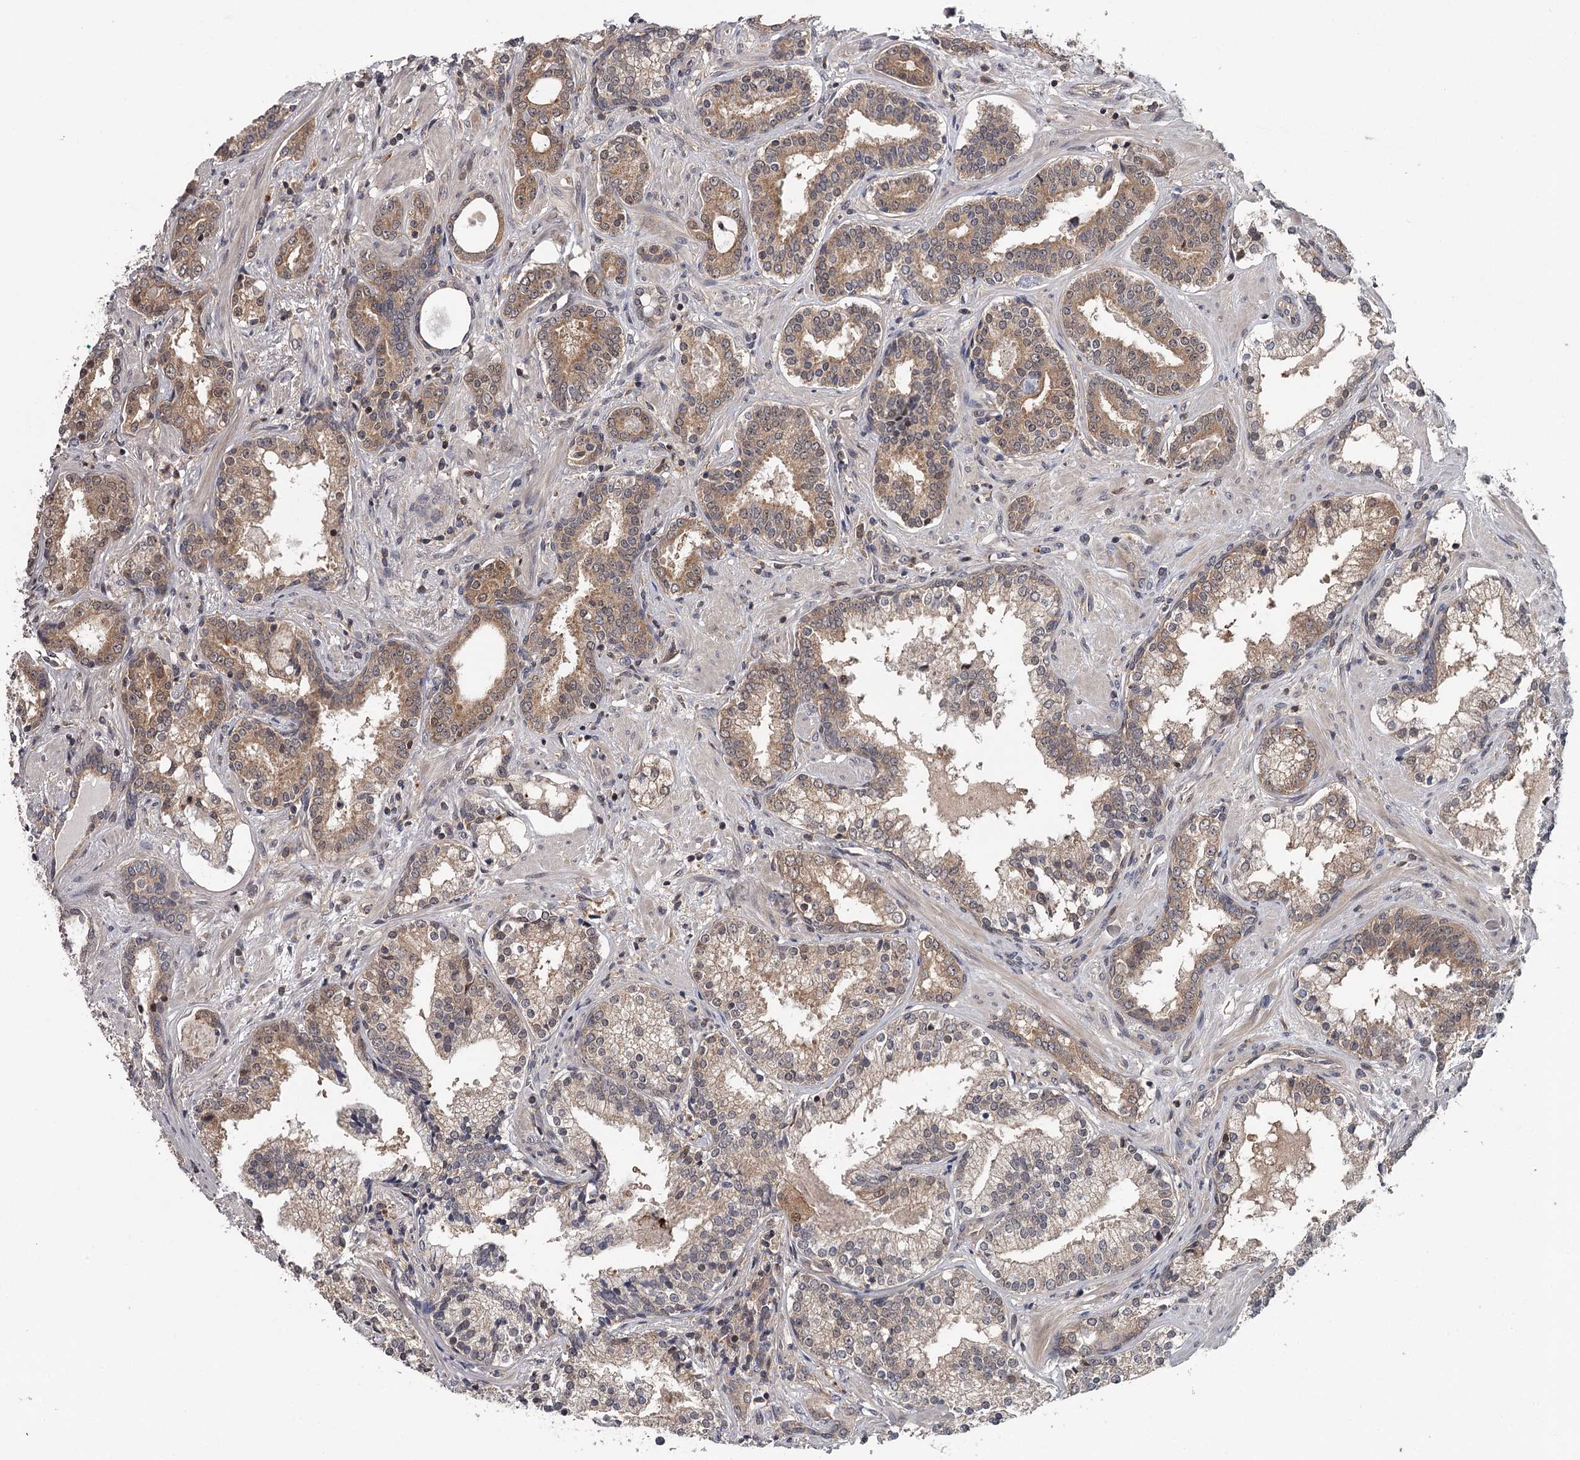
{"staining": {"intensity": "moderate", "quantity": "25%-75%", "location": "cytoplasmic/membranous,nuclear"}, "tissue": "prostate cancer", "cell_type": "Tumor cells", "image_type": "cancer", "snomed": [{"axis": "morphology", "description": "Adenocarcinoma, High grade"}, {"axis": "topography", "description": "Prostate"}], "caption": "Prostate high-grade adenocarcinoma stained with a brown dye shows moderate cytoplasmic/membranous and nuclear positive positivity in about 25%-75% of tumor cells.", "gene": "GTSF1", "patient": {"sex": "male", "age": 58}}